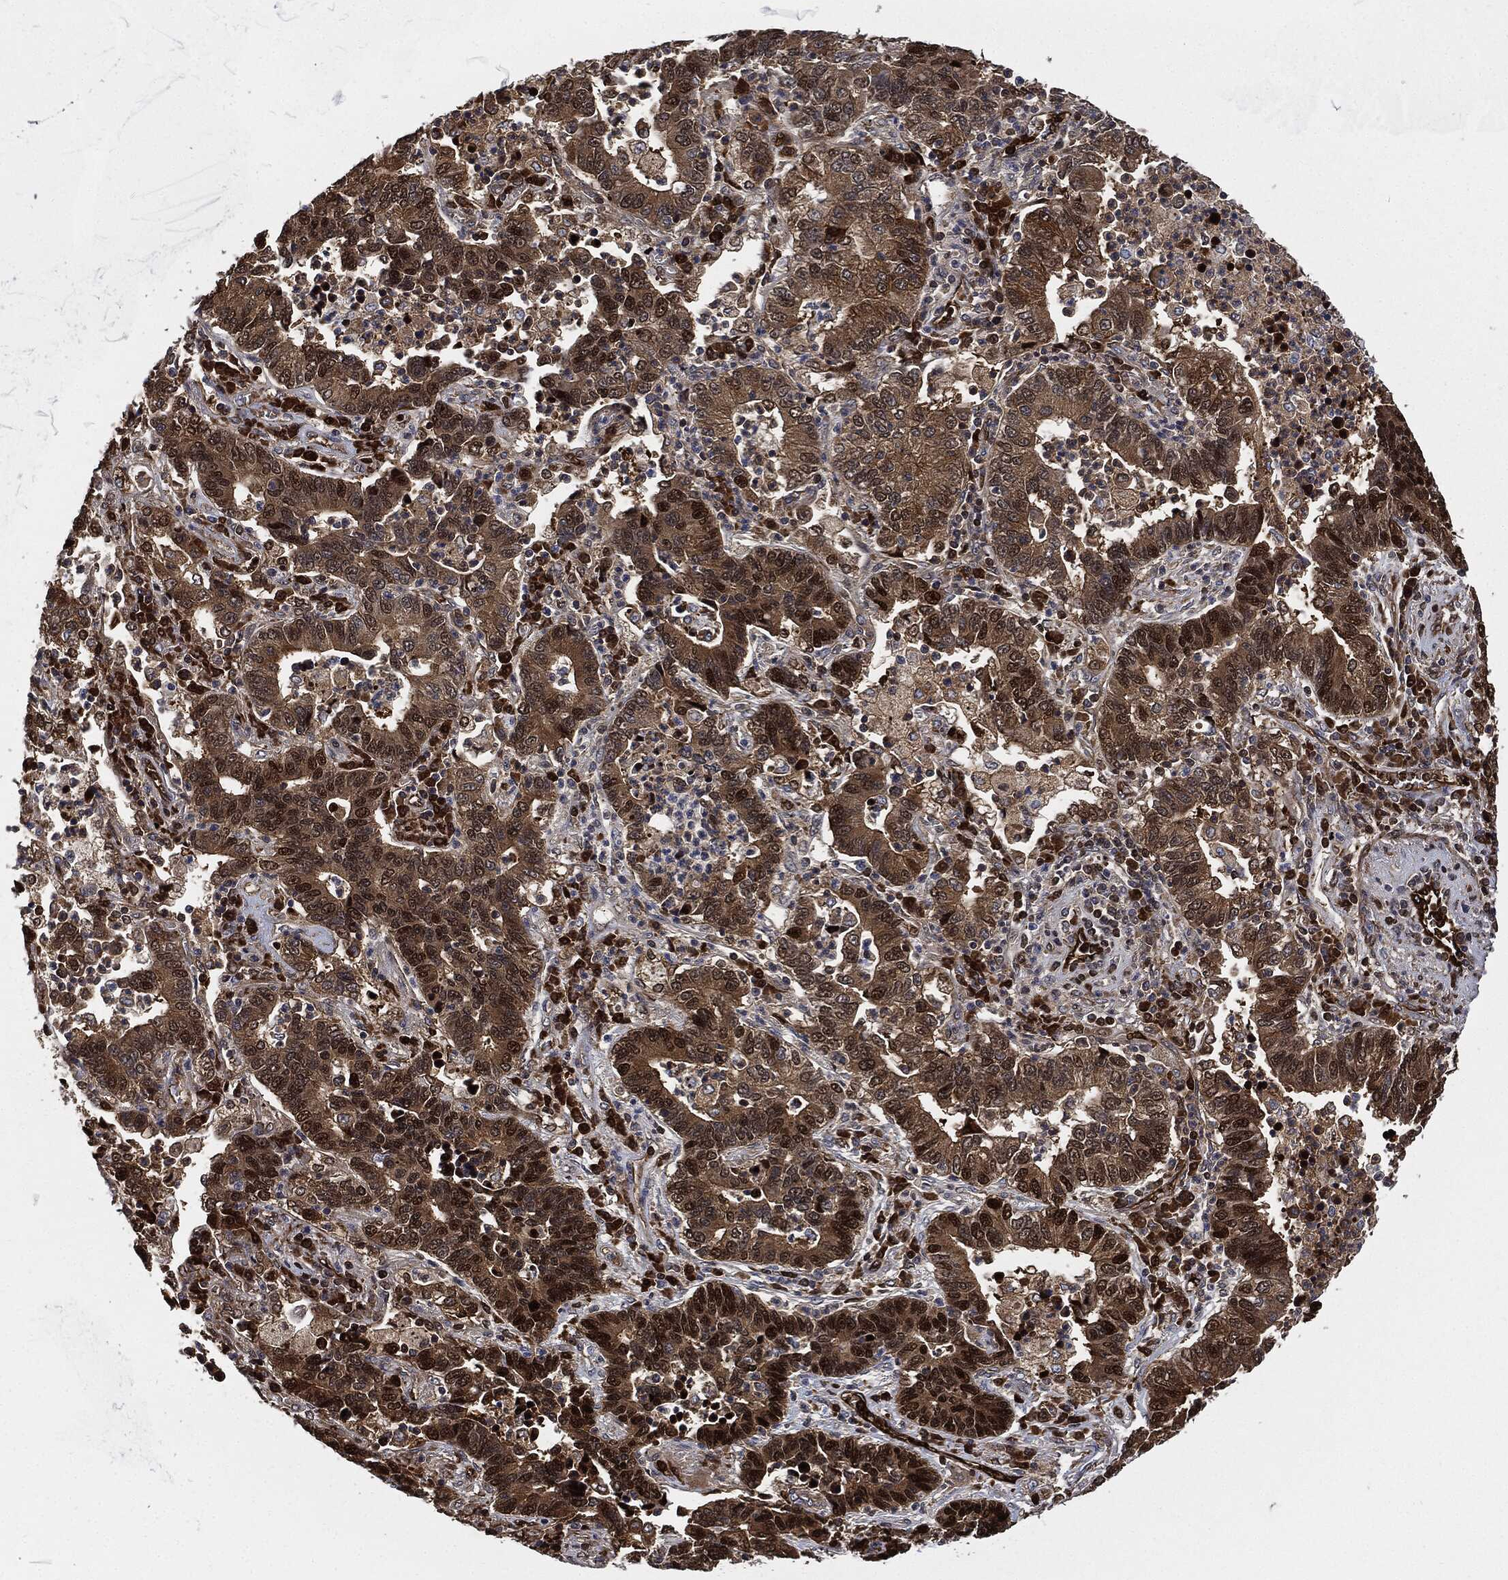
{"staining": {"intensity": "strong", "quantity": "25%-75%", "location": "cytoplasmic/membranous,nuclear"}, "tissue": "lung cancer", "cell_type": "Tumor cells", "image_type": "cancer", "snomed": [{"axis": "morphology", "description": "Adenocarcinoma, NOS"}, {"axis": "topography", "description": "Lung"}], "caption": "The micrograph displays a brown stain indicating the presence of a protein in the cytoplasmic/membranous and nuclear of tumor cells in lung adenocarcinoma. The staining was performed using DAB, with brown indicating positive protein expression. Nuclei are stained blue with hematoxylin.", "gene": "PRDX2", "patient": {"sex": "female", "age": 57}}